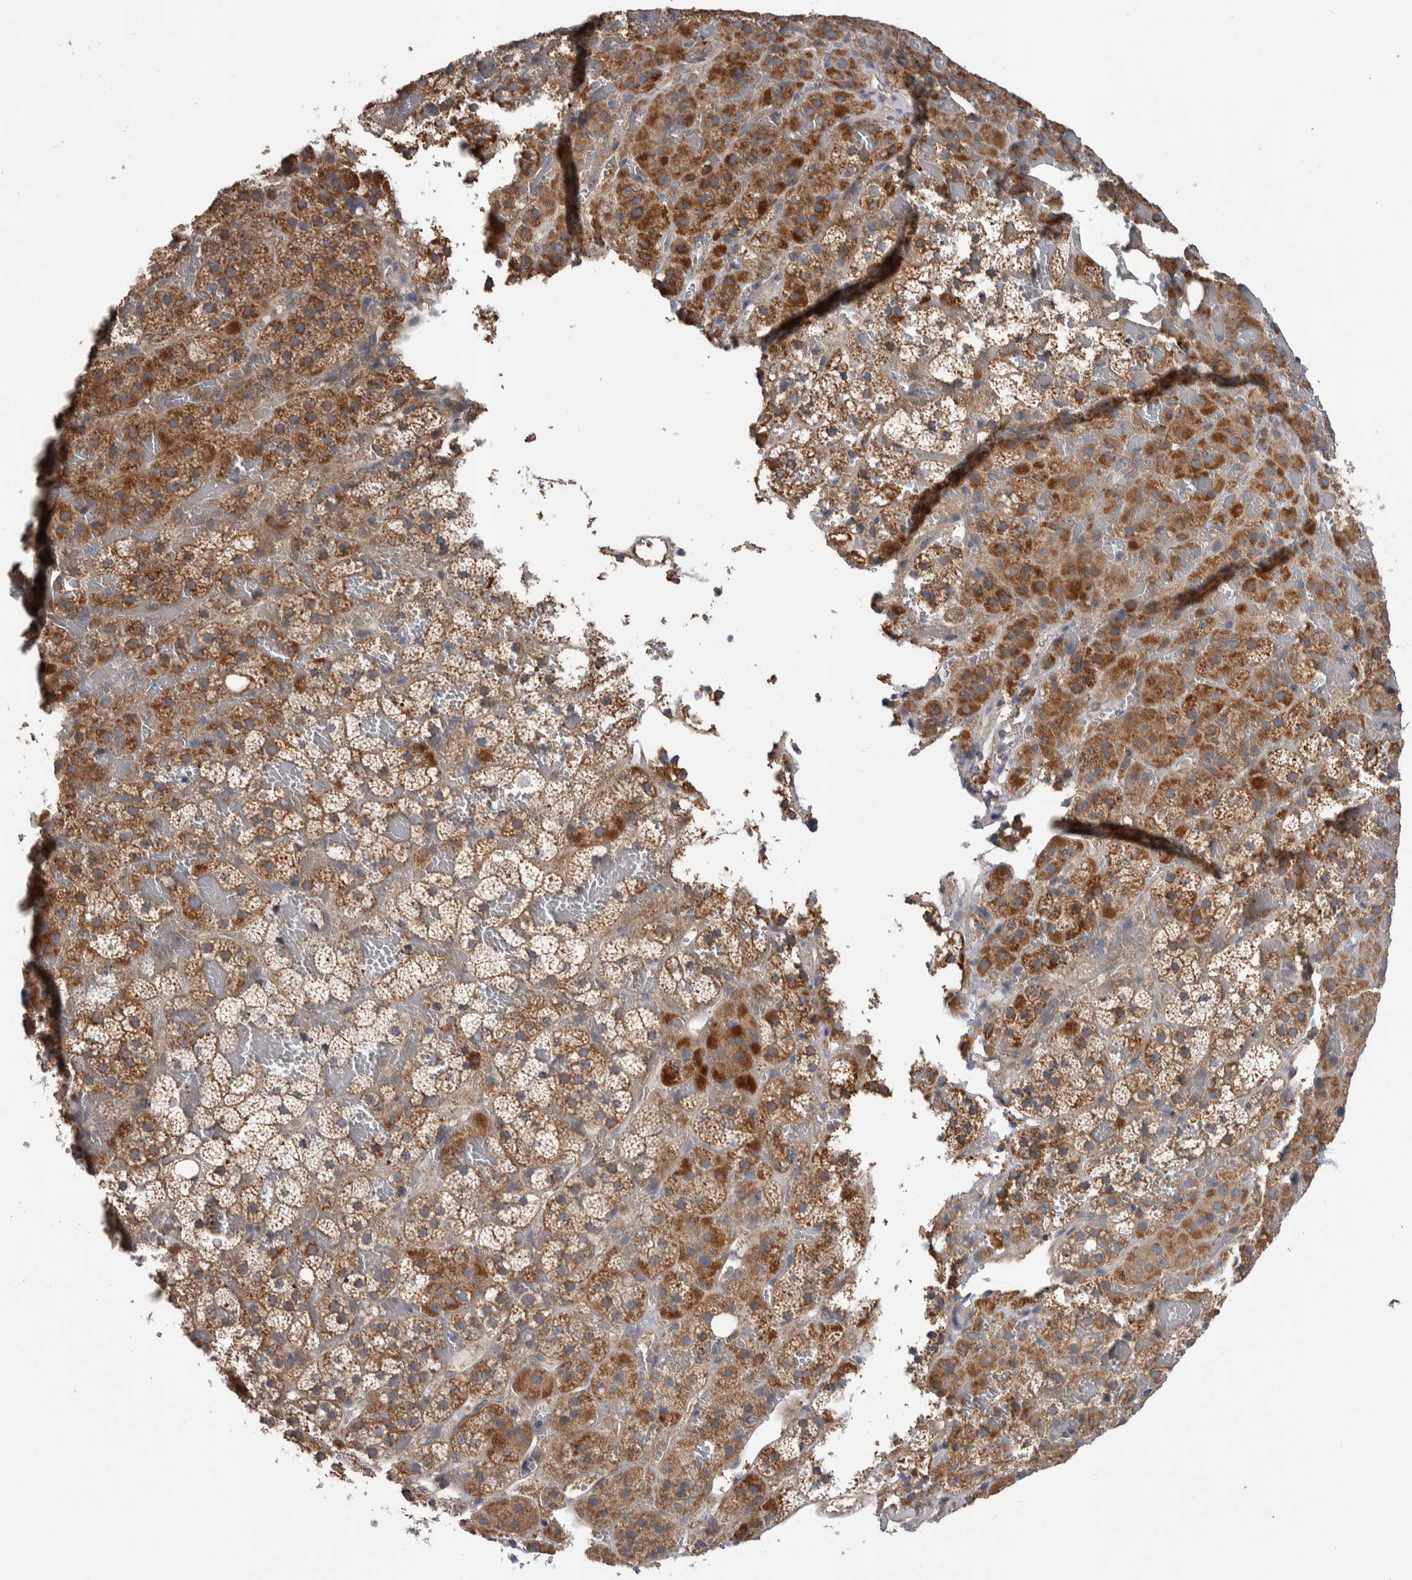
{"staining": {"intensity": "moderate", "quantity": ">75%", "location": "cytoplasmic/membranous"}, "tissue": "adrenal gland", "cell_type": "Glandular cells", "image_type": "normal", "snomed": [{"axis": "morphology", "description": "Normal tissue, NOS"}, {"axis": "topography", "description": "Adrenal gland"}], "caption": "A photomicrograph showing moderate cytoplasmic/membranous staining in about >75% of glandular cells in normal adrenal gland, as visualized by brown immunohistochemical staining.", "gene": "SDCBP", "patient": {"sex": "female", "age": 59}}